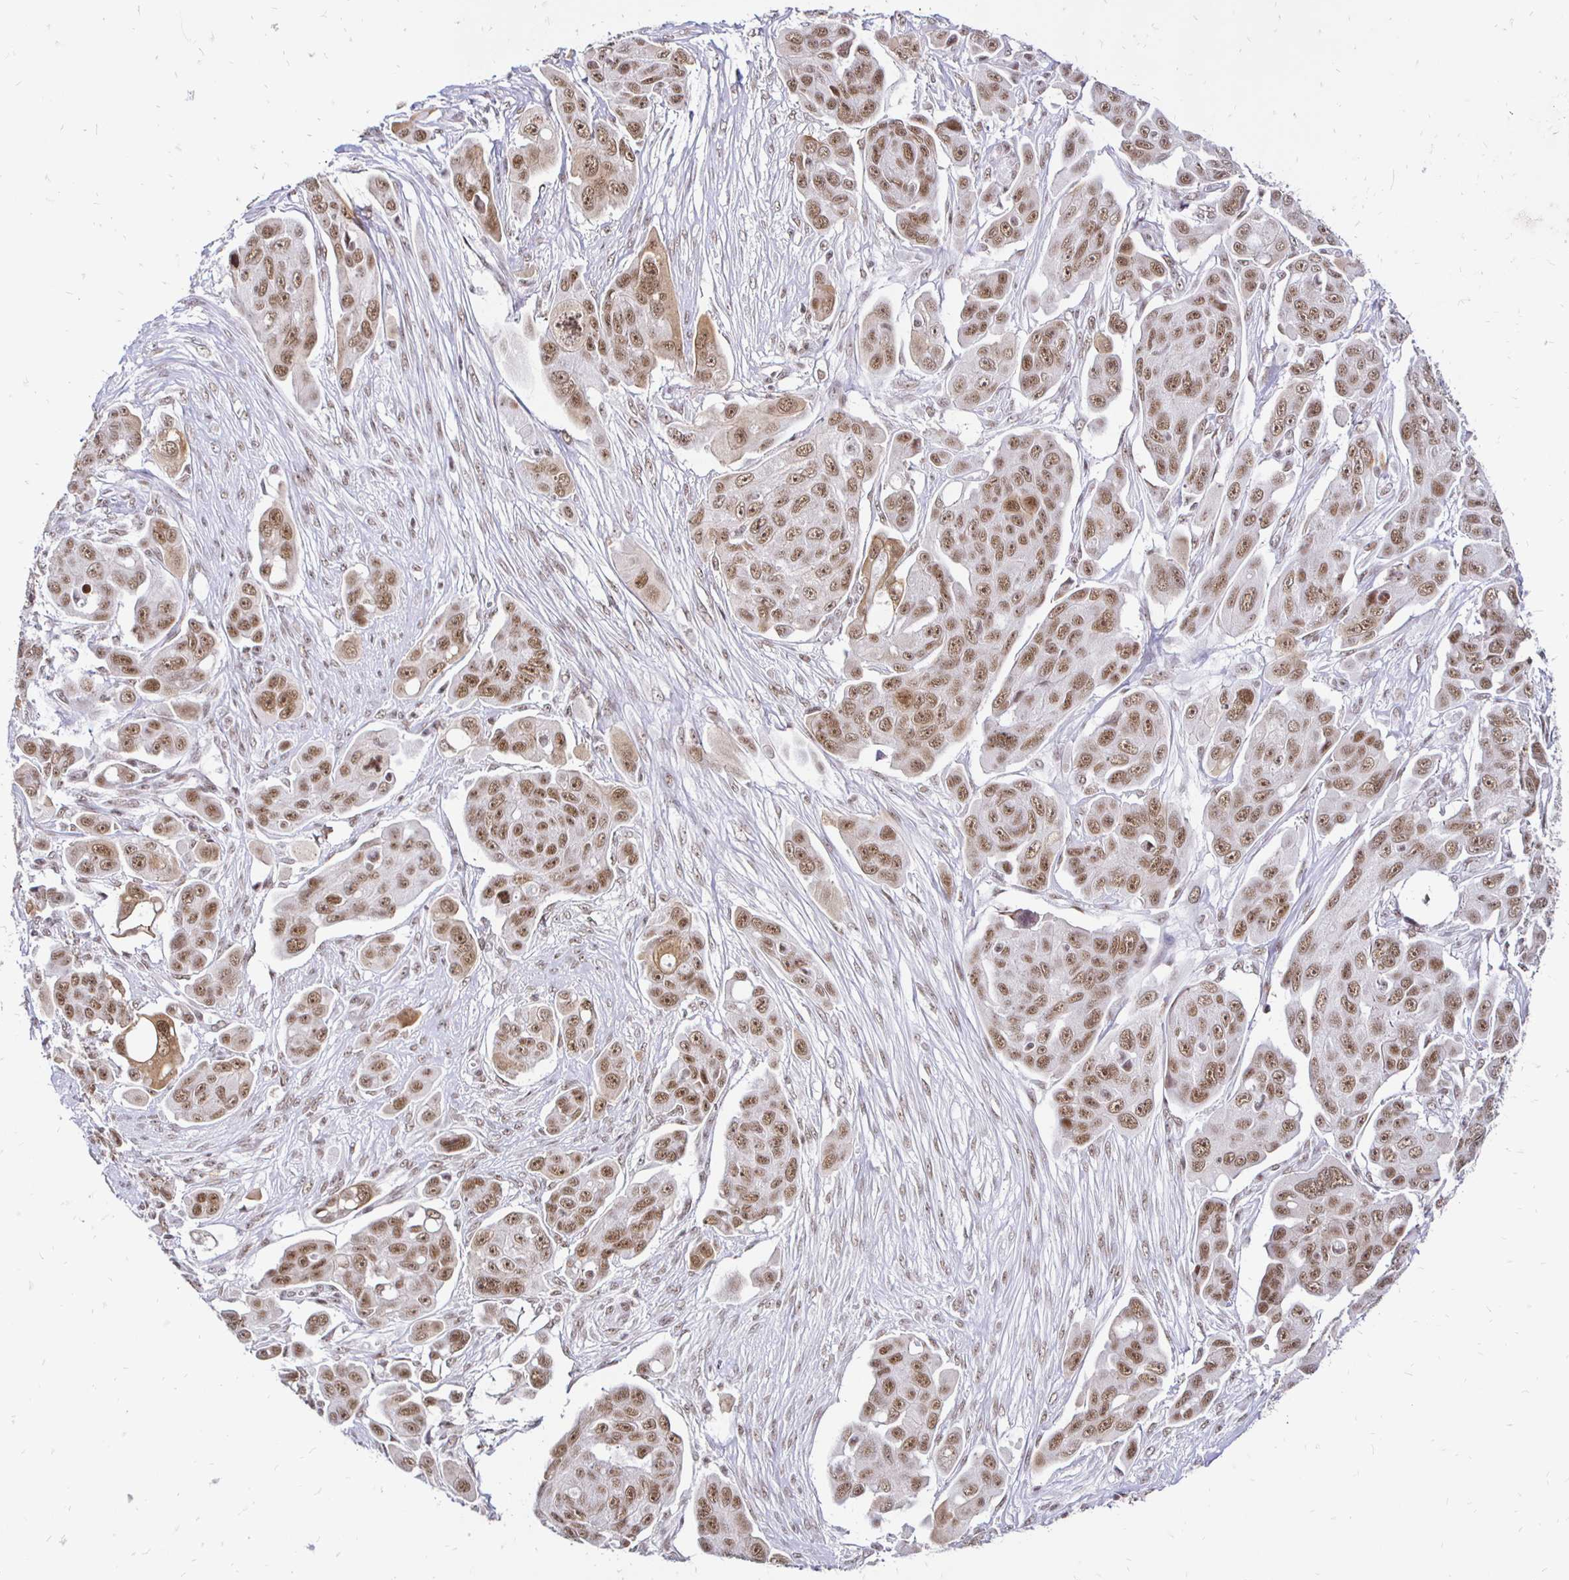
{"staining": {"intensity": "moderate", "quantity": ">75%", "location": "nuclear"}, "tissue": "ovarian cancer", "cell_type": "Tumor cells", "image_type": "cancer", "snomed": [{"axis": "morphology", "description": "Carcinoma, endometroid"}, {"axis": "topography", "description": "Ovary"}], "caption": "Immunohistochemistry (IHC) micrograph of ovarian cancer stained for a protein (brown), which reveals medium levels of moderate nuclear staining in about >75% of tumor cells.", "gene": "SIN3A", "patient": {"sex": "female", "age": 70}}